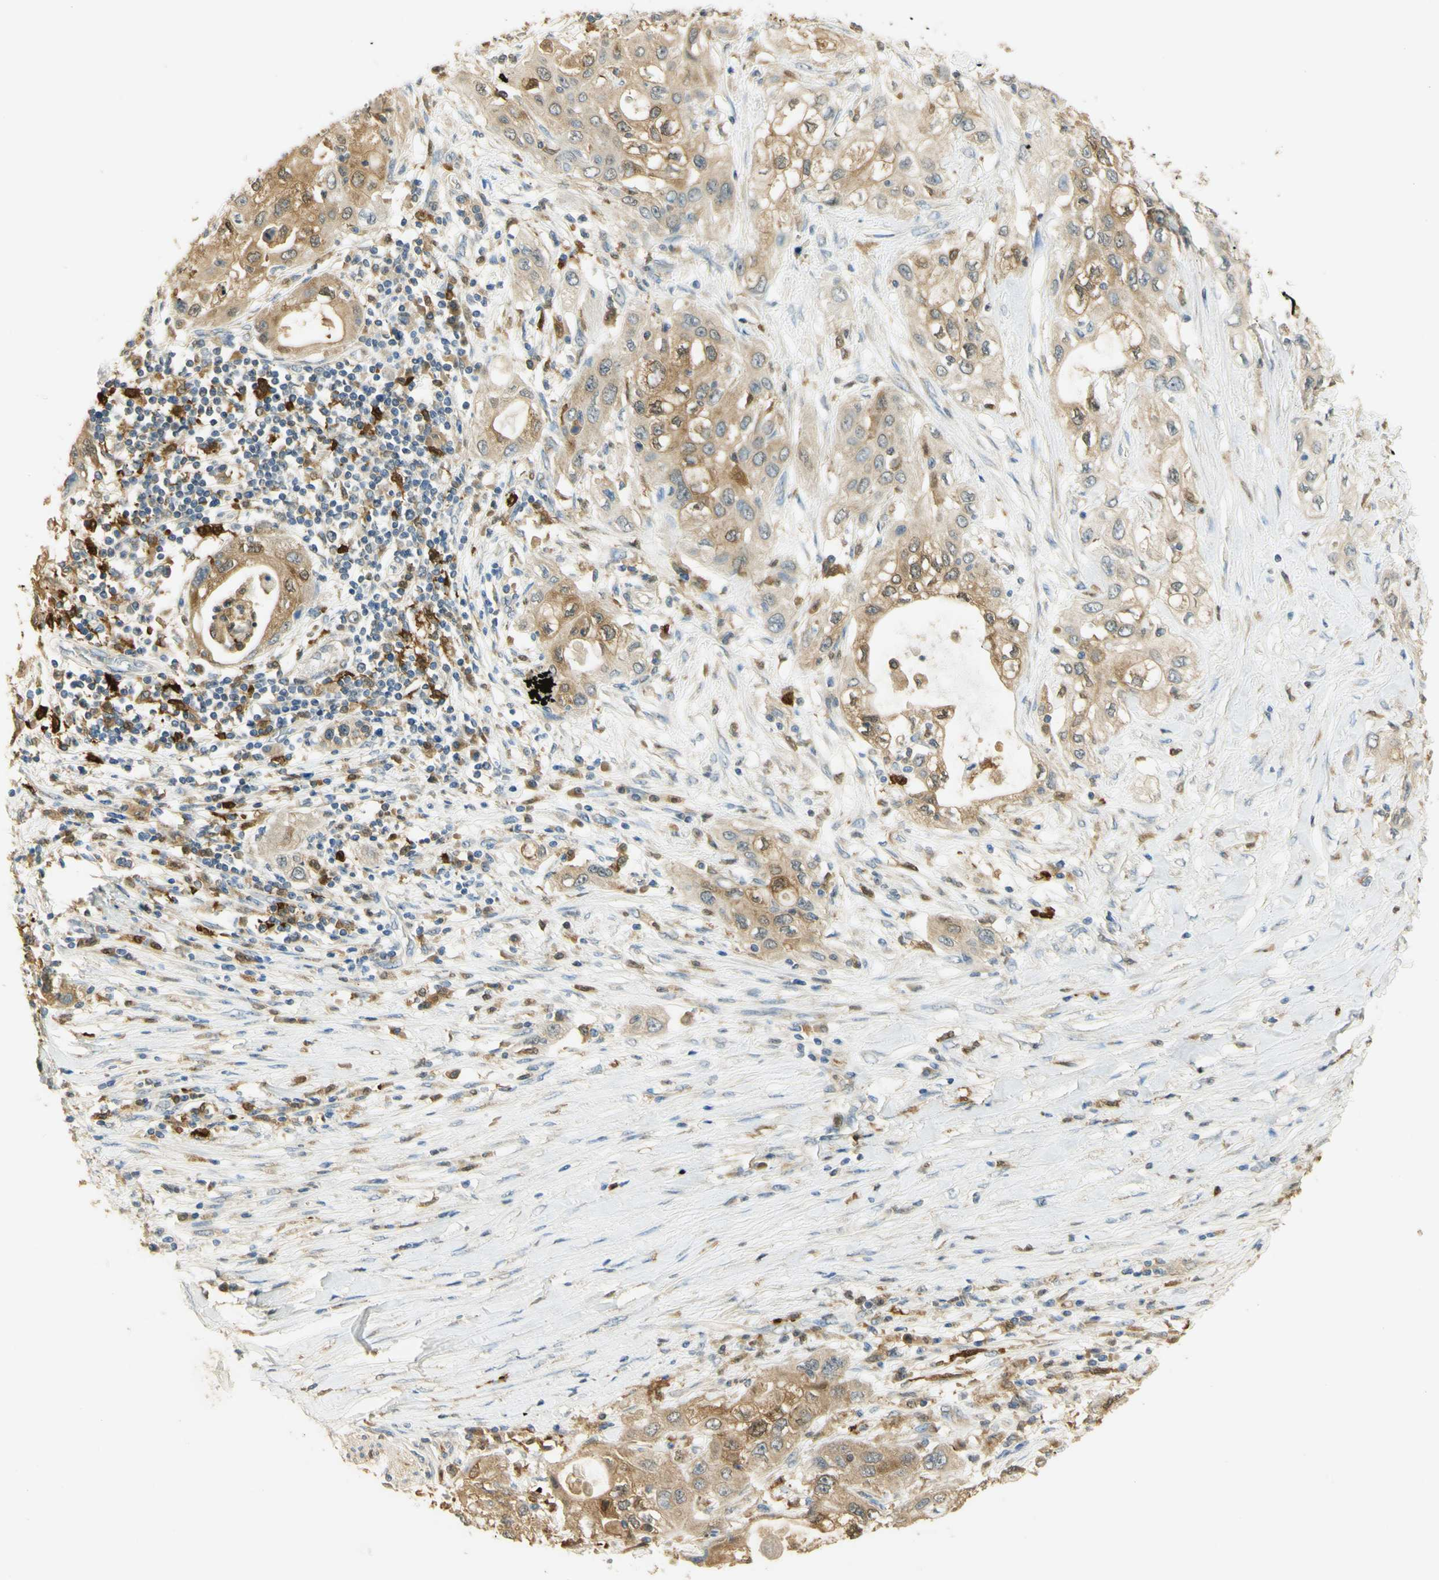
{"staining": {"intensity": "moderate", "quantity": "25%-75%", "location": "cytoplasmic/membranous"}, "tissue": "pancreatic cancer", "cell_type": "Tumor cells", "image_type": "cancer", "snomed": [{"axis": "morphology", "description": "Adenocarcinoma, NOS"}, {"axis": "topography", "description": "Pancreas"}], "caption": "Pancreatic adenocarcinoma was stained to show a protein in brown. There is medium levels of moderate cytoplasmic/membranous expression in about 25%-75% of tumor cells. (DAB IHC with brightfield microscopy, high magnification).", "gene": "PAK1", "patient": {"sex": "female", "age": 70}}